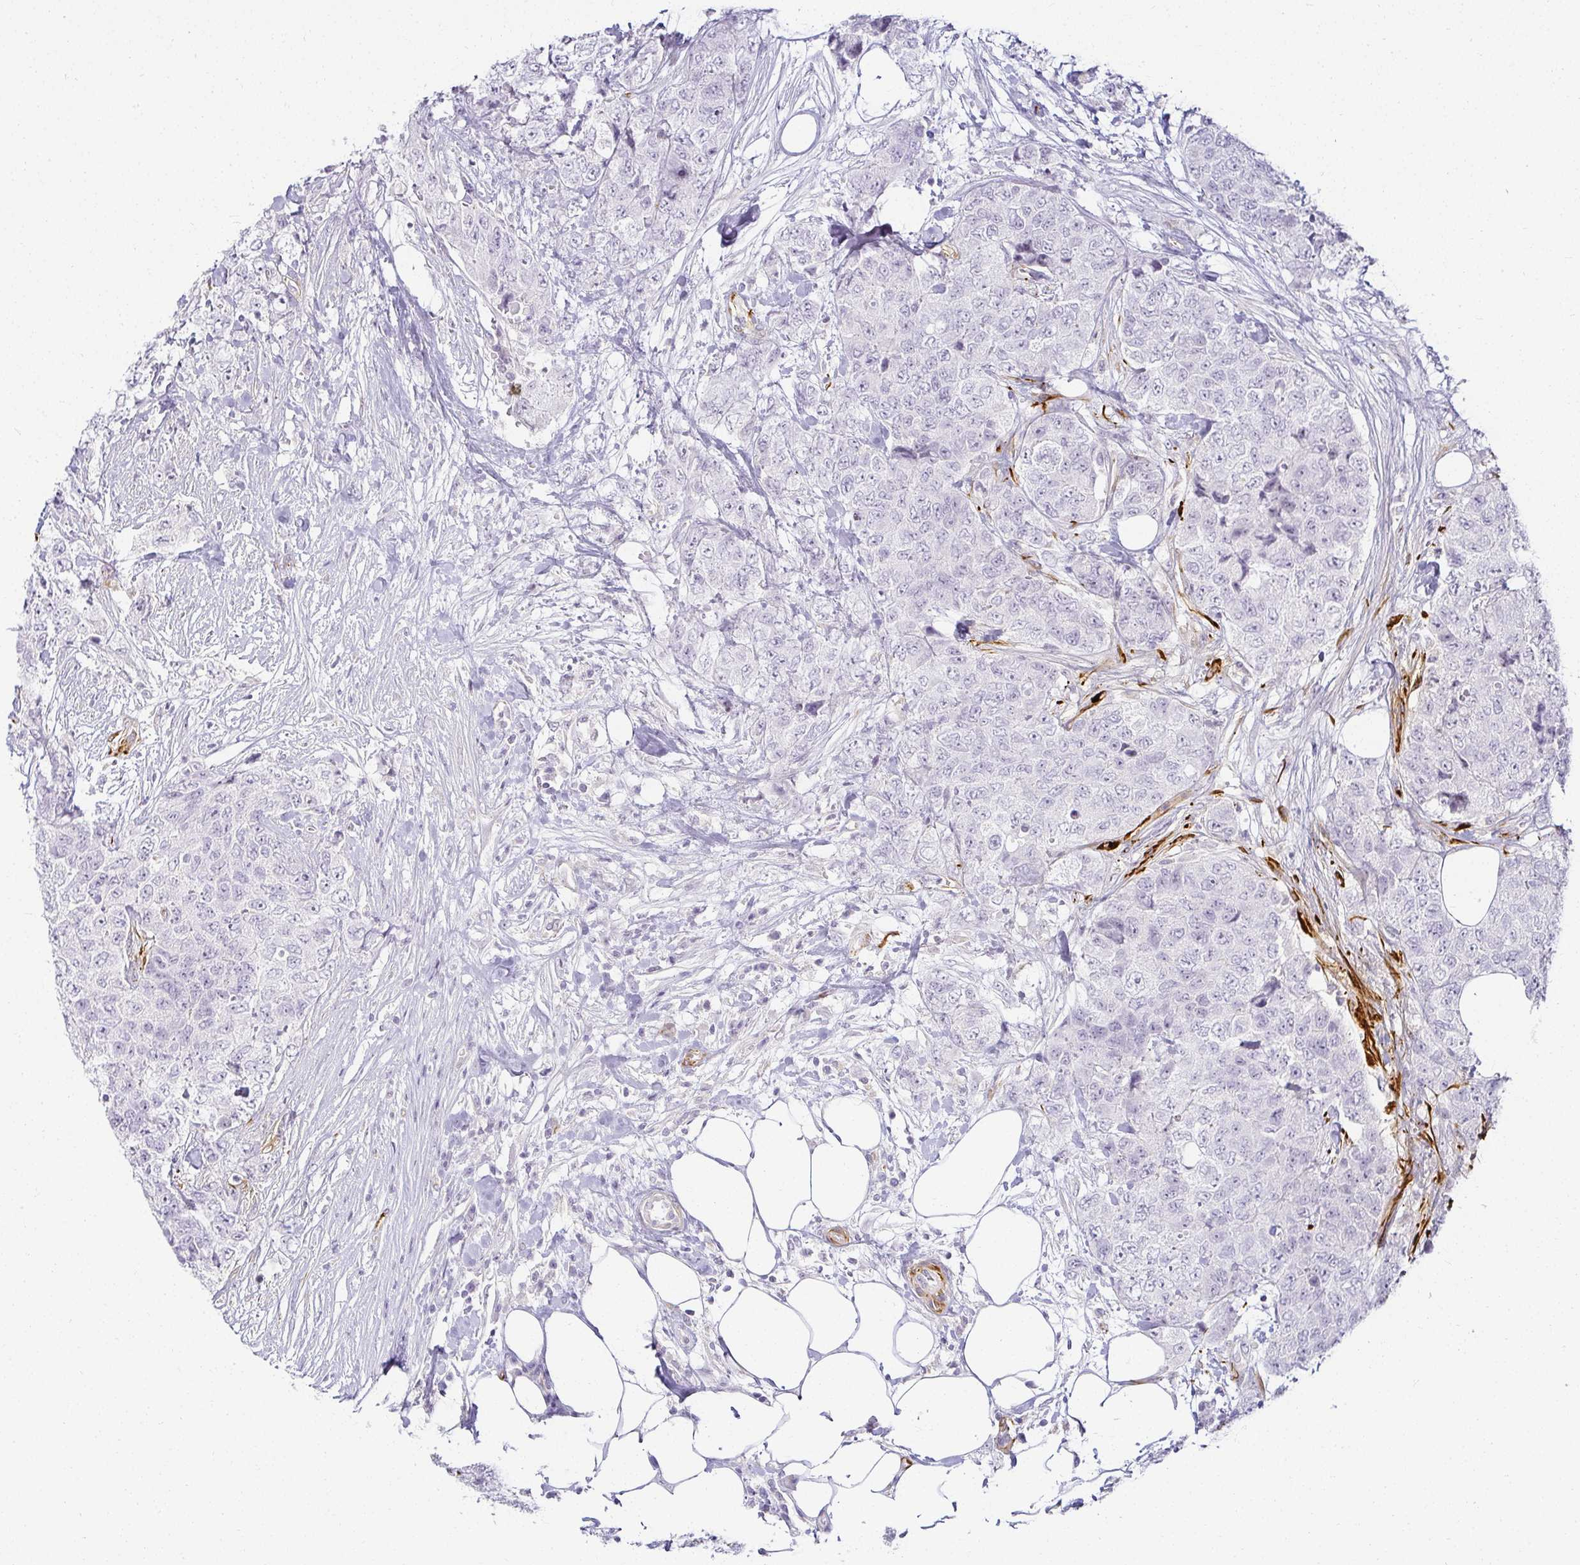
{"staining": {"intensity": "negative", "quantity": "none", "location": "none"}, "tissue": "urothelial cancer", "cell_type": "Tumor cells", "image_type": "cancer", "snomed": [{"axis": "morphology", "description": "Urothelial carcinoma, High grade"}, {"axis": "topography", "description": "Urinary bladder"}], "caption": "A photomicrograph of human urothelial cancer is negative for staining in tumor cells.", "gene": "ACAN", "patient": {"sex": "female", "age": 78}}